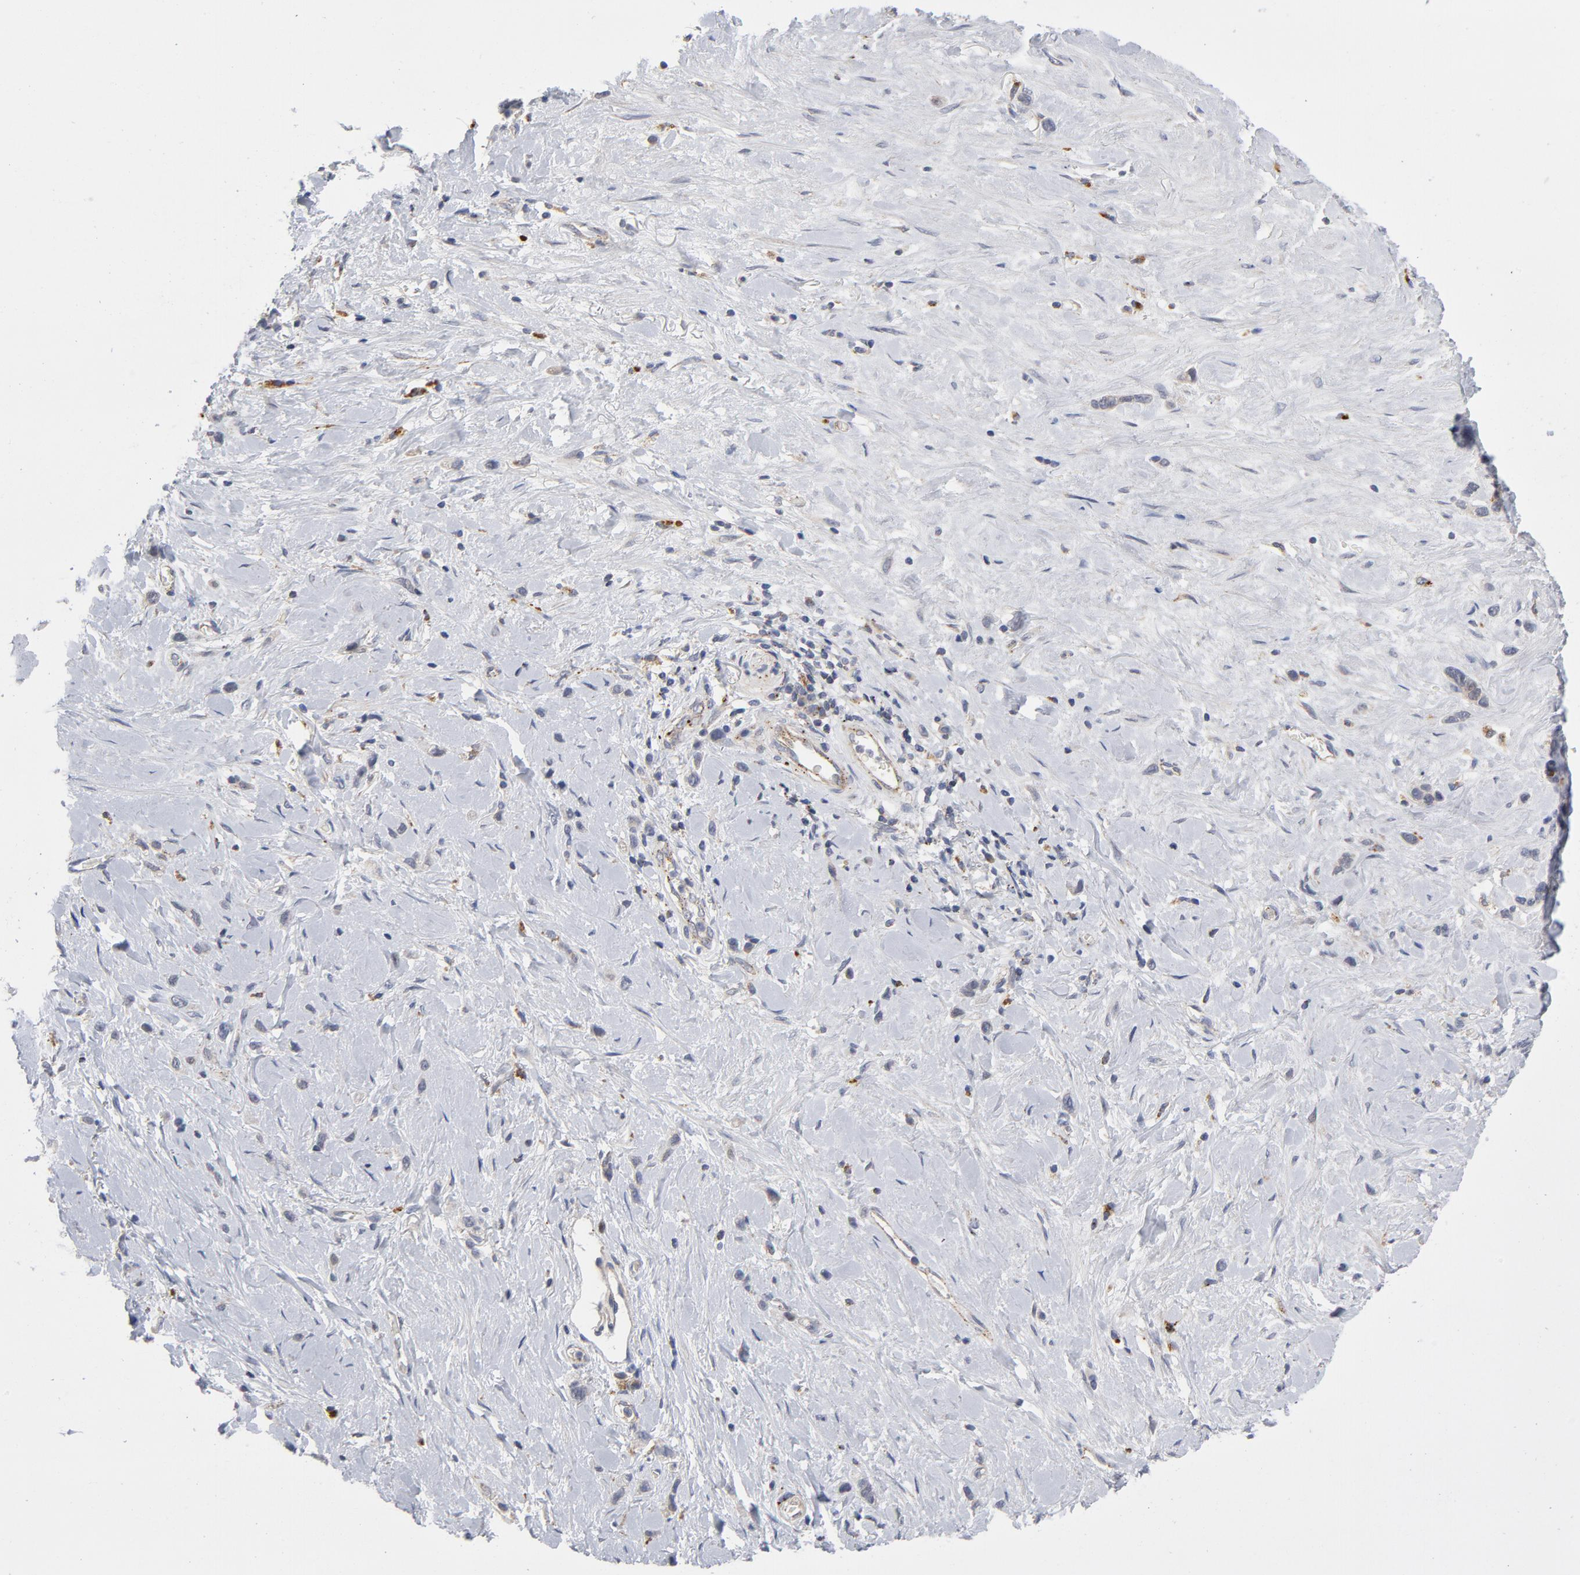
{"staining": {"intensity": "negative", "quantity": "none", "location": "none"}, "tissue": "stomach cancer", "cell_type": "Tumor cells", "image_type": "cancer", "snomed": [{"axis": "morphology", "description": "Normal tissue, NOS"}, {"axis": "morphology", "description": "Adenocarcinoma, NOS"}, {"axis": "morphology", "description": "Adenocarcinoma, High grade"}, {"axis": "topography", "description": "Stomach, upper"}, {"axis": "topography", "description": "Stomach"}], "caption": "IHC photomicrograph of human stomach cancer stained for a protein (brown), which reveals no positivity in tumor cells.", "gene": "AKT2", "patient": {"sex": "female", "age": 65}}